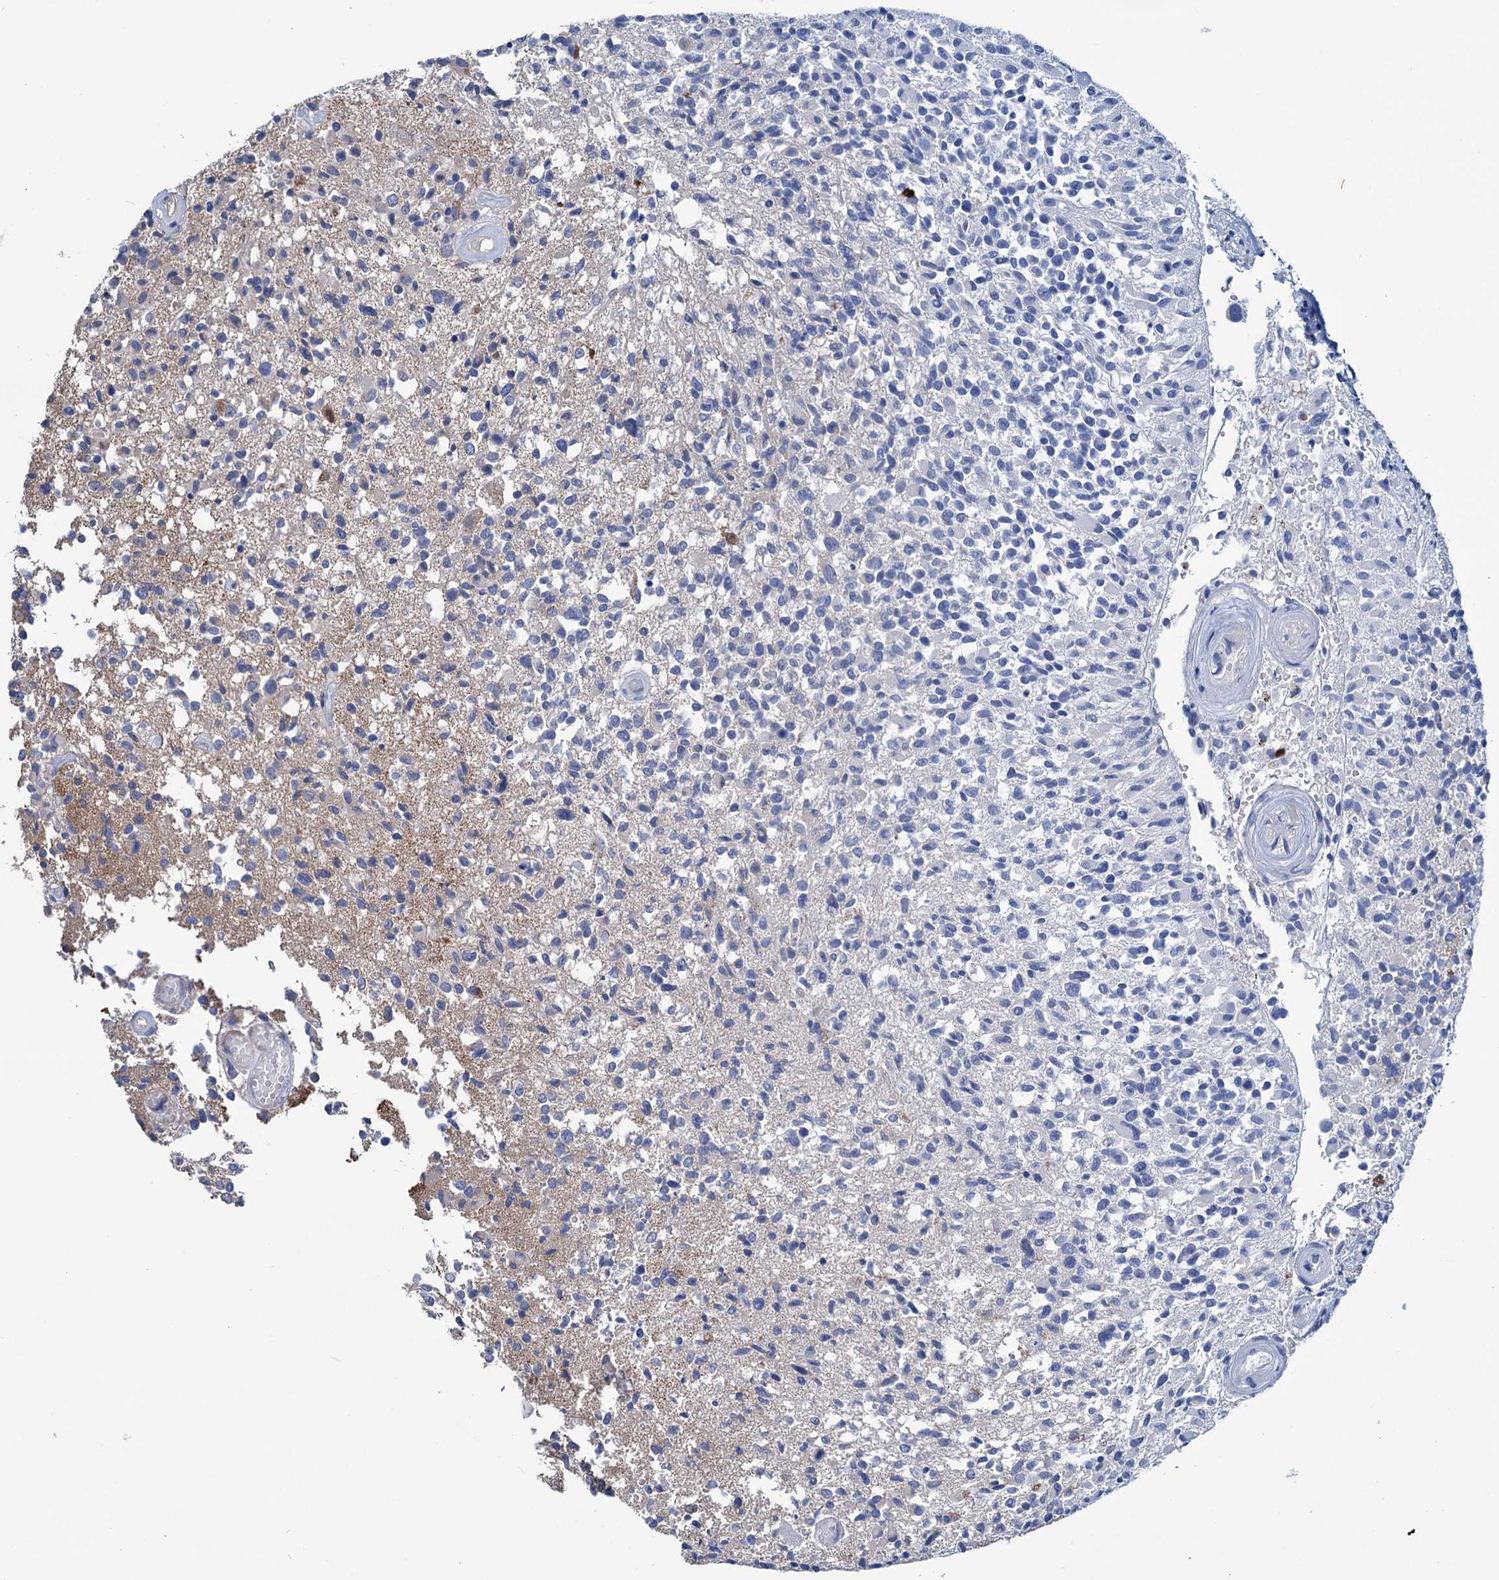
{"staining": {"intensity": "negative", "quantity": "none", "location": "none"}, "tissue": "glioma", "cell_type": "Tumor cells", "image_type": "cancer", "snomed": [{"axis": "morphology", "description": "Glioma, malignant, High grade"}, {"axis": "morphology", "description": "Glioblastoma, NOS"}, {"axis": "topography", "description": "Brain"}], "caption": "An IHC histopathology image of malignant high-grade glioma is shown. There is no staining in tumor cells of malignant high-grade glioma.", "gene": "EYA4", "patient": {"sex": "male", "age": 60}}